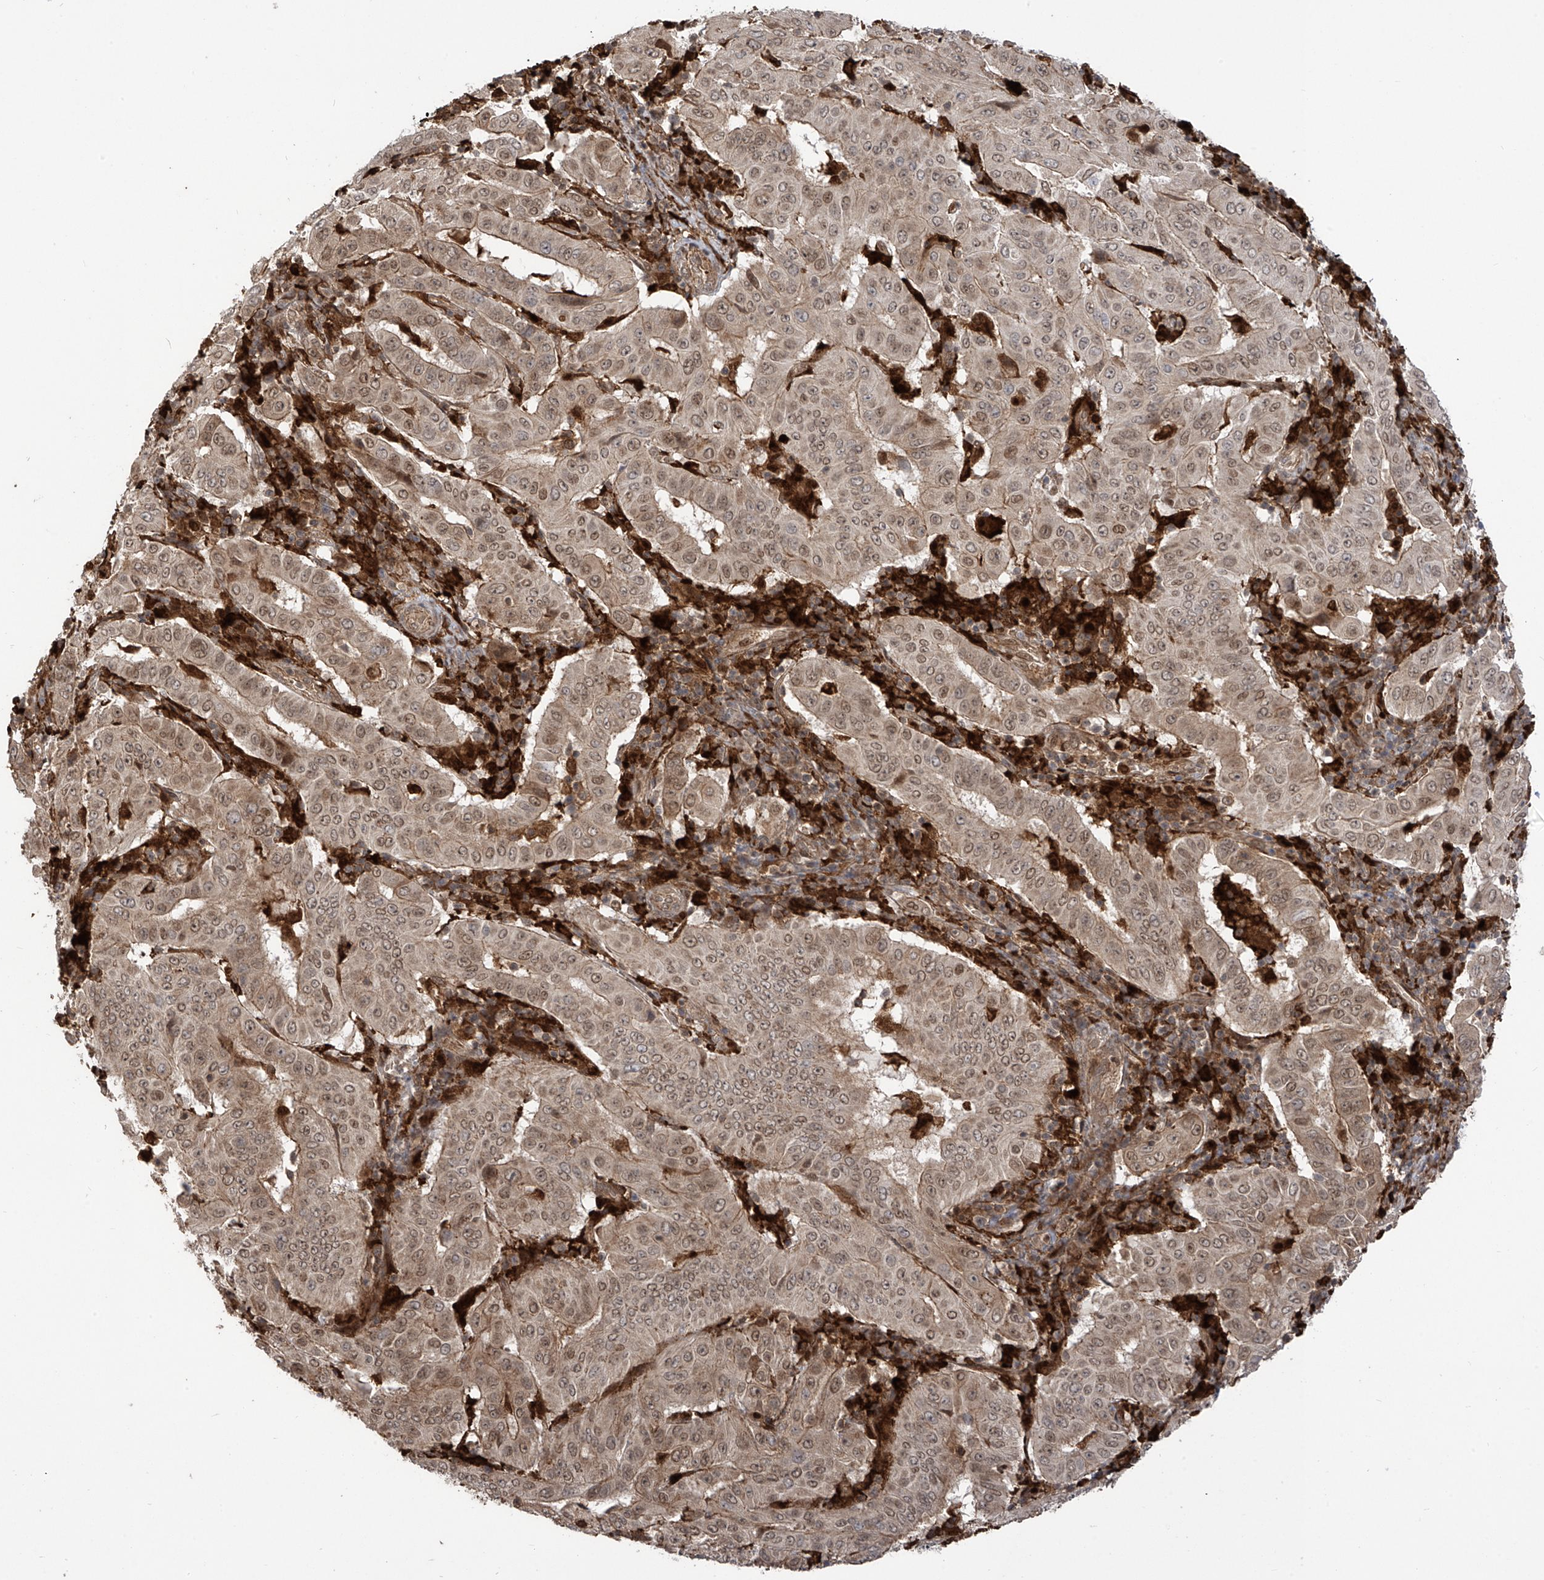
{"staining": {"intensity": "weak", "quantity": ">75%", "location": "cytoplasmic/membranous,nuclear"}, "tissue": "pancreatic cancer", "cell_type": "Tumor cells", "image_type": "cancer", "snomed": [{"axis": "morphology", "description": "Adenocarcinoma, NOS"}, {"axis": "topography", "description": "Pancreas"}], "caption": "This histopathology image displays IHC staining of pancreatic adenocarcinoma, with low weak cytoplasmic/membranous and nuclear staining in about >75% of tumor cells.", "gene": "ATAD2B", "patient": {"sex": "male", "age": 63}}